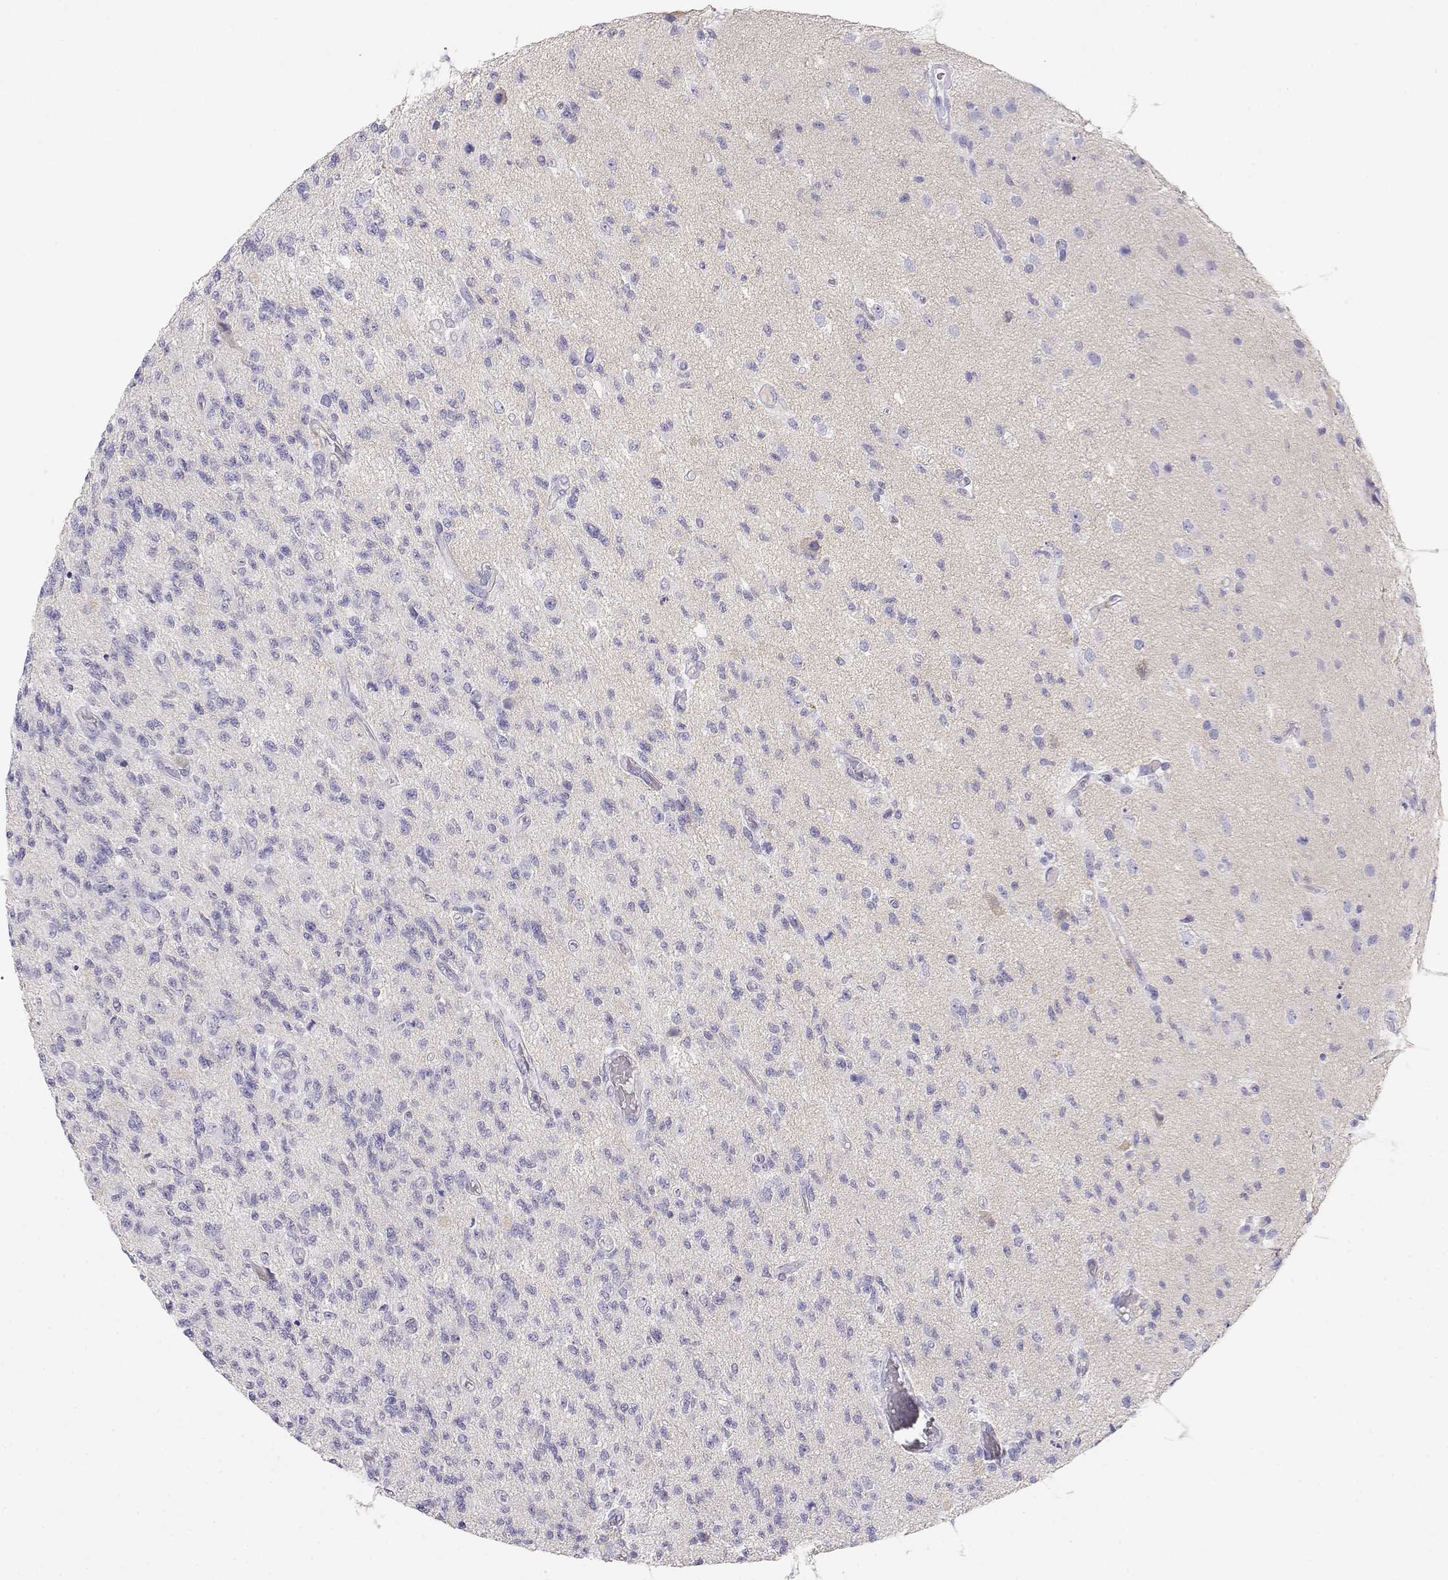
{"staining": {"intensity": "negative", "quantity": "none", "location": "none"}, "tissue": "glioma", "cell_type": "Tumor cells", "image_type": "cancer", "snomed": [{"axis": "morphology", "description": "Glioma, malignant, High grade"}, {"axis": "topography", "description": "Brain"}], "caption": "Tumor cells are negative for protein expression in human malignant glioma (high-grade).", "gene": "GPR174", "patient": {"sex": "male", "age": 56}}